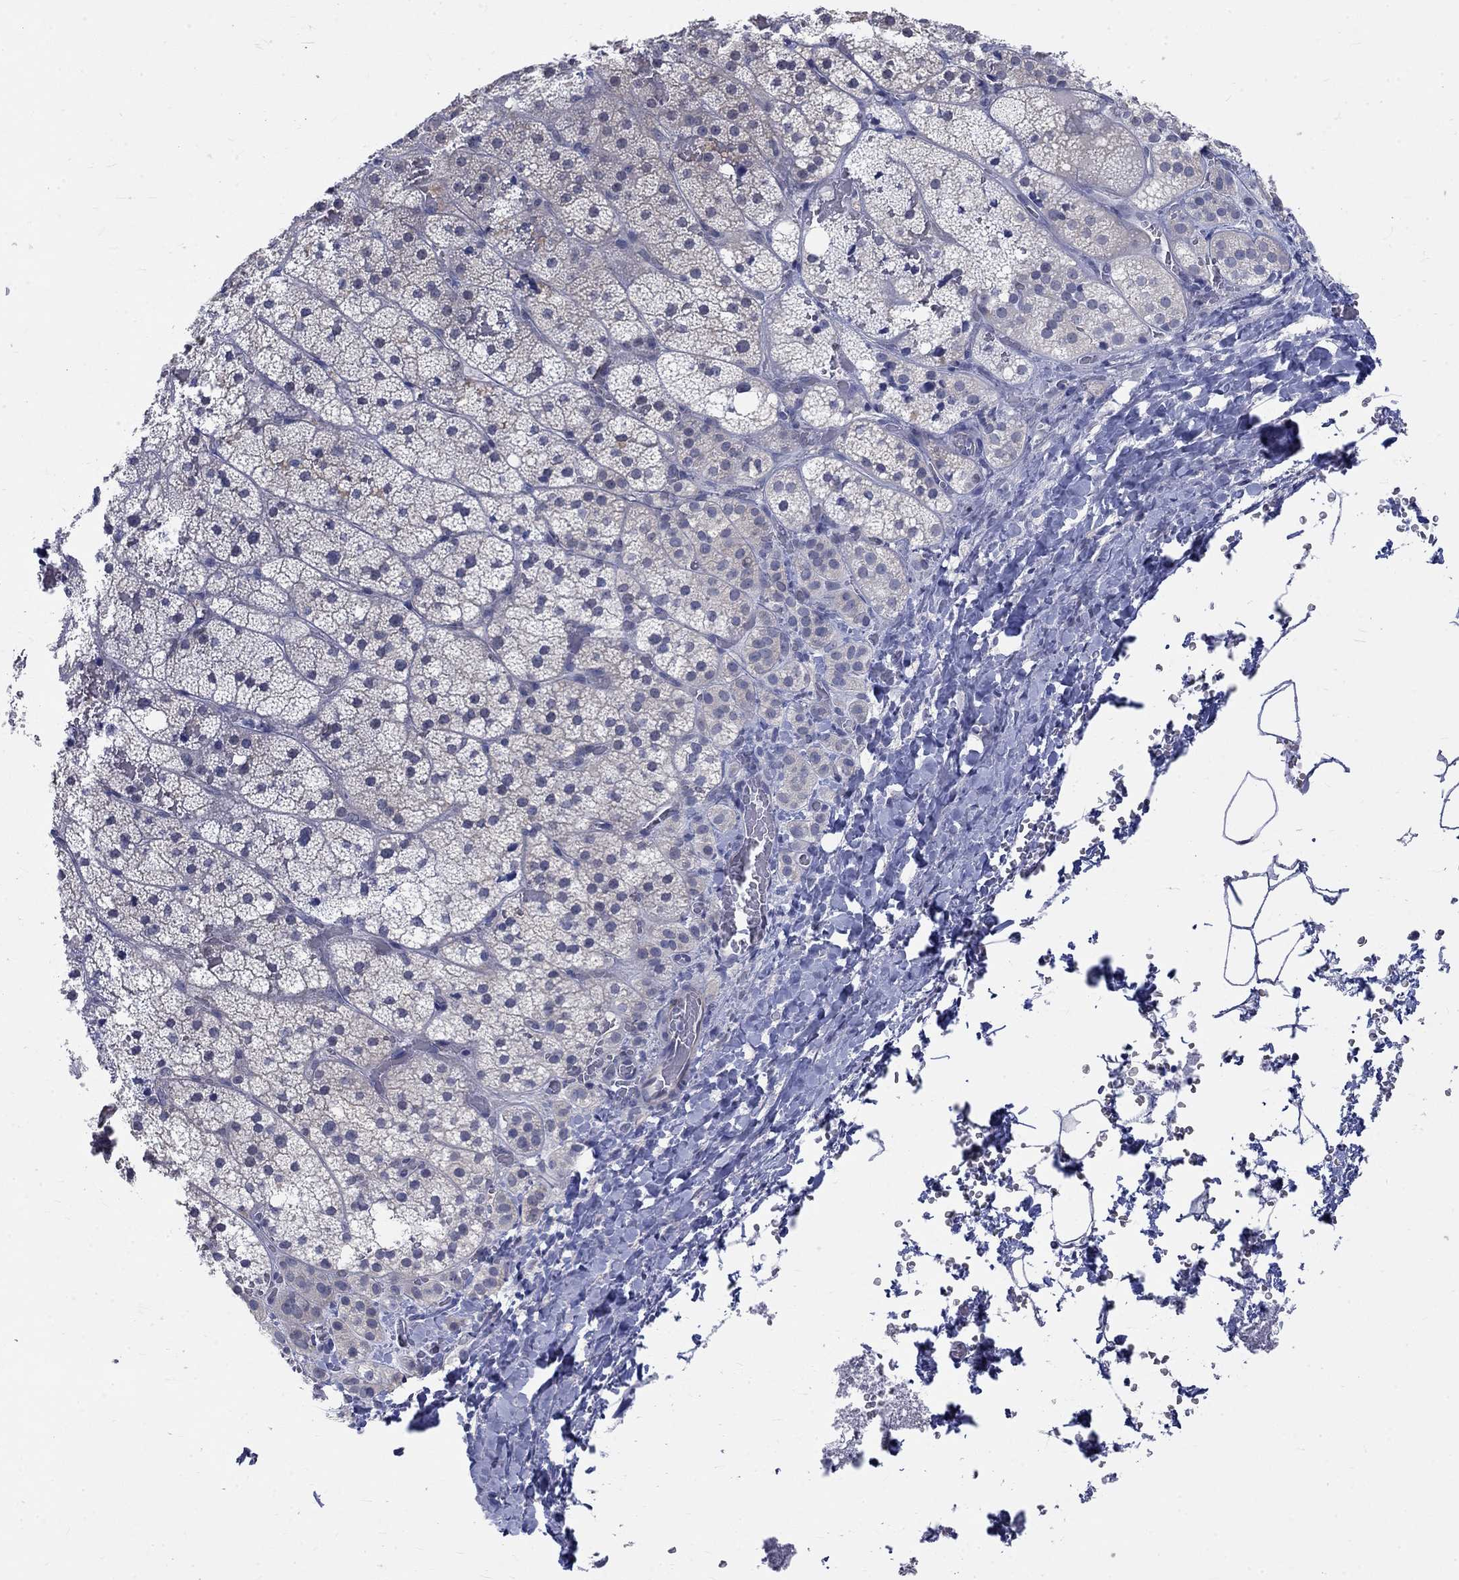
{"staining": {"intensity": "weak", "quantity": "25%-75%", "location": "cytoplasmic/membranous"}, "tissue": "adrenal gland", "cell_type": "Glandular cells", "image_type": "normal", "snomed": [{"axis": "morphology", "description": "Normal tissue, NOS"}, {"axis": "topography", "description": "Adrenal gland"}], "caption": "Human adrenal gland stained with a brown dye exhibits weak cytoplasmic/membranous positive staining in about 25%-75% of glandular cells.", "gene": "EGFLAM", "patient": {"sex": "male", "age": 53}}